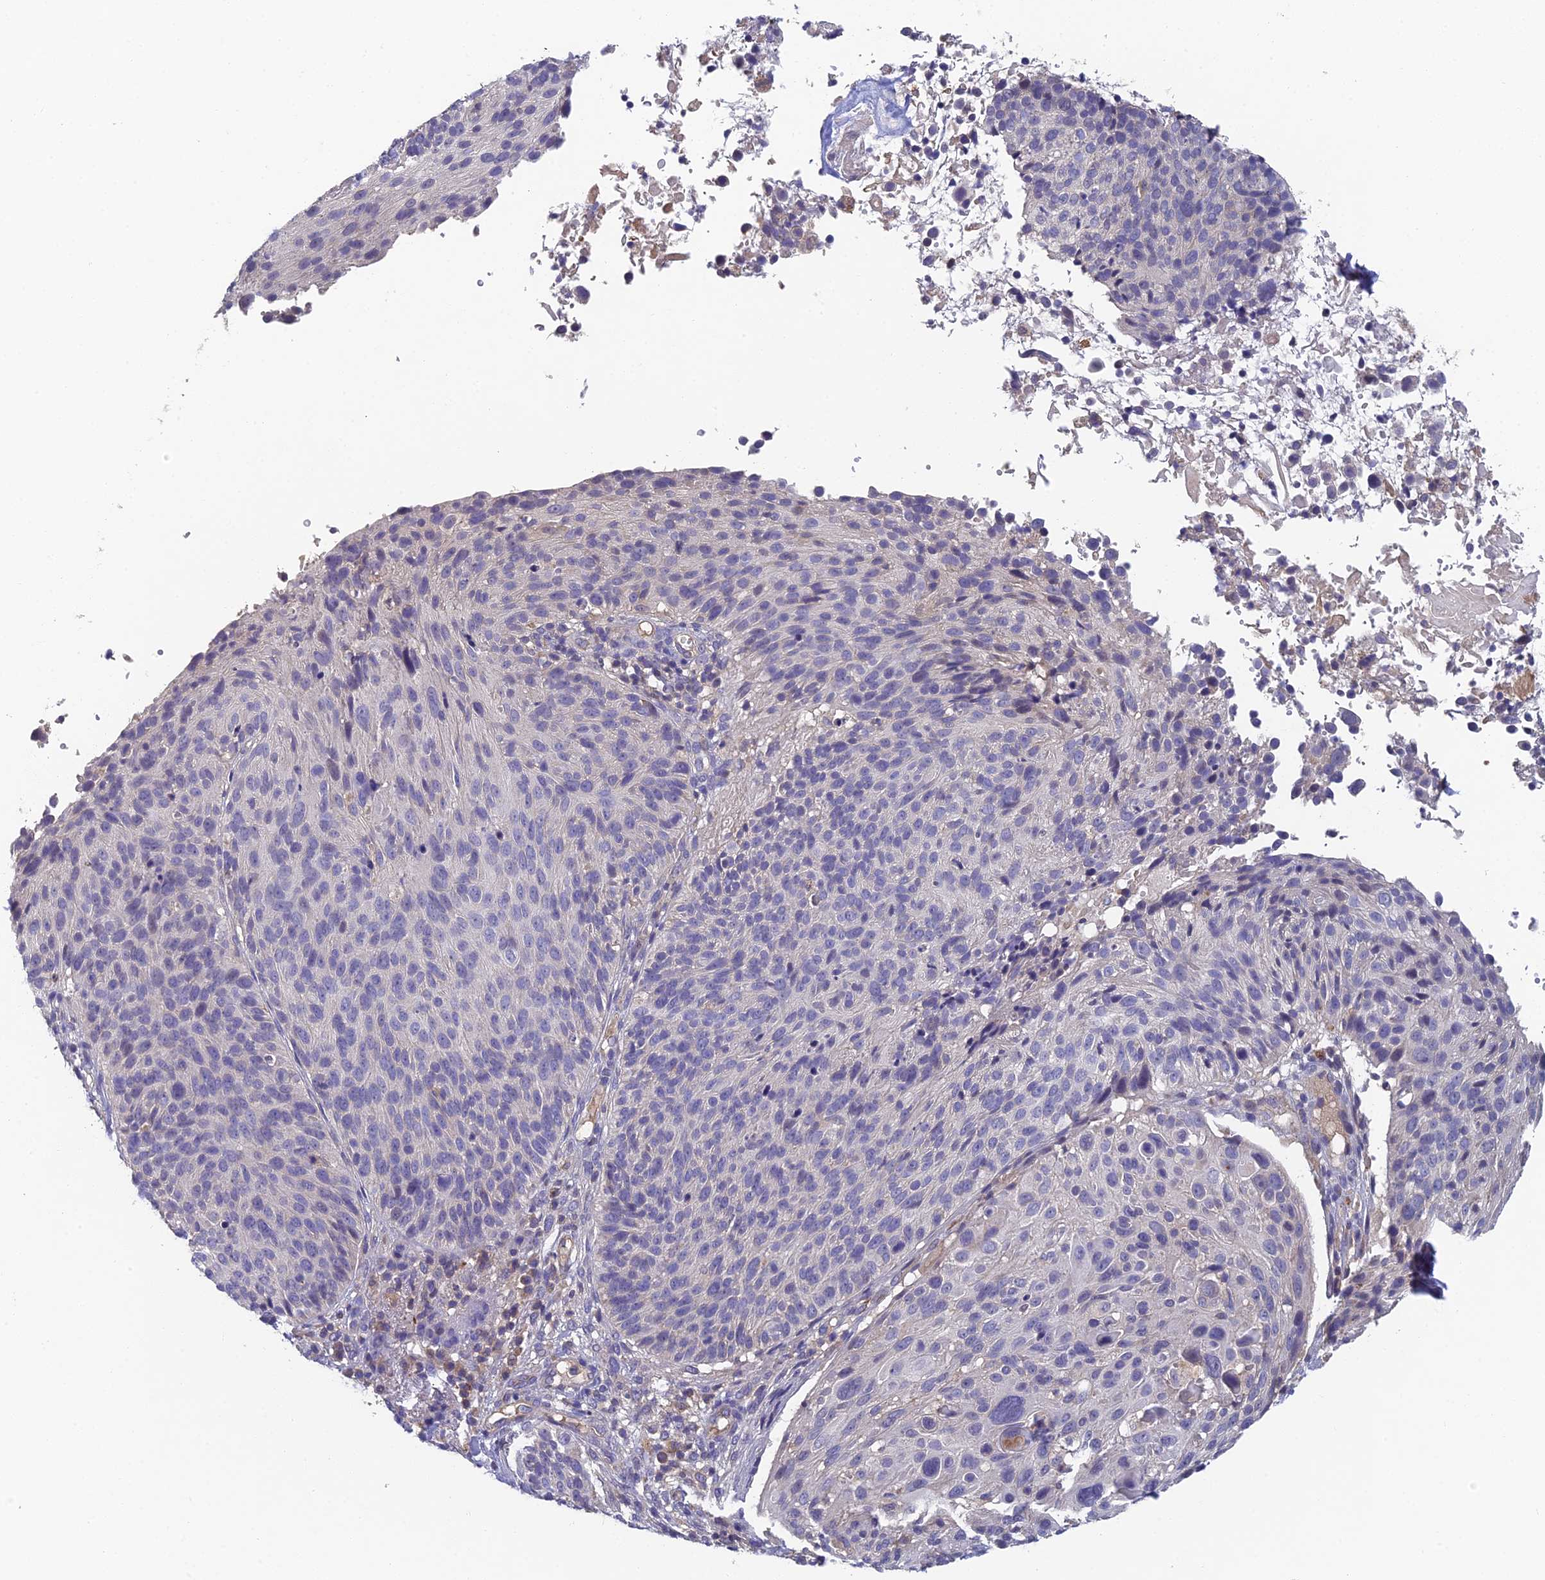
{"staining": {"intensity": "negative", "quantity": "none", "location": "none"}, "tissue": "cervical cancer", "cell_type": "Tumor cells", "image_type": "cancer", "snomed": [{"axis": "morphology", "description": "Squamous cell carcinoma, NOS"}, {"axis": "topography", "description": "Cervix"}], "caption": "Tumor cells show no significant positivity in squamous cell carcinoma (cervical).", "gene": "ADAMTS13", "patient": {"sex": "female", "age": 74}}